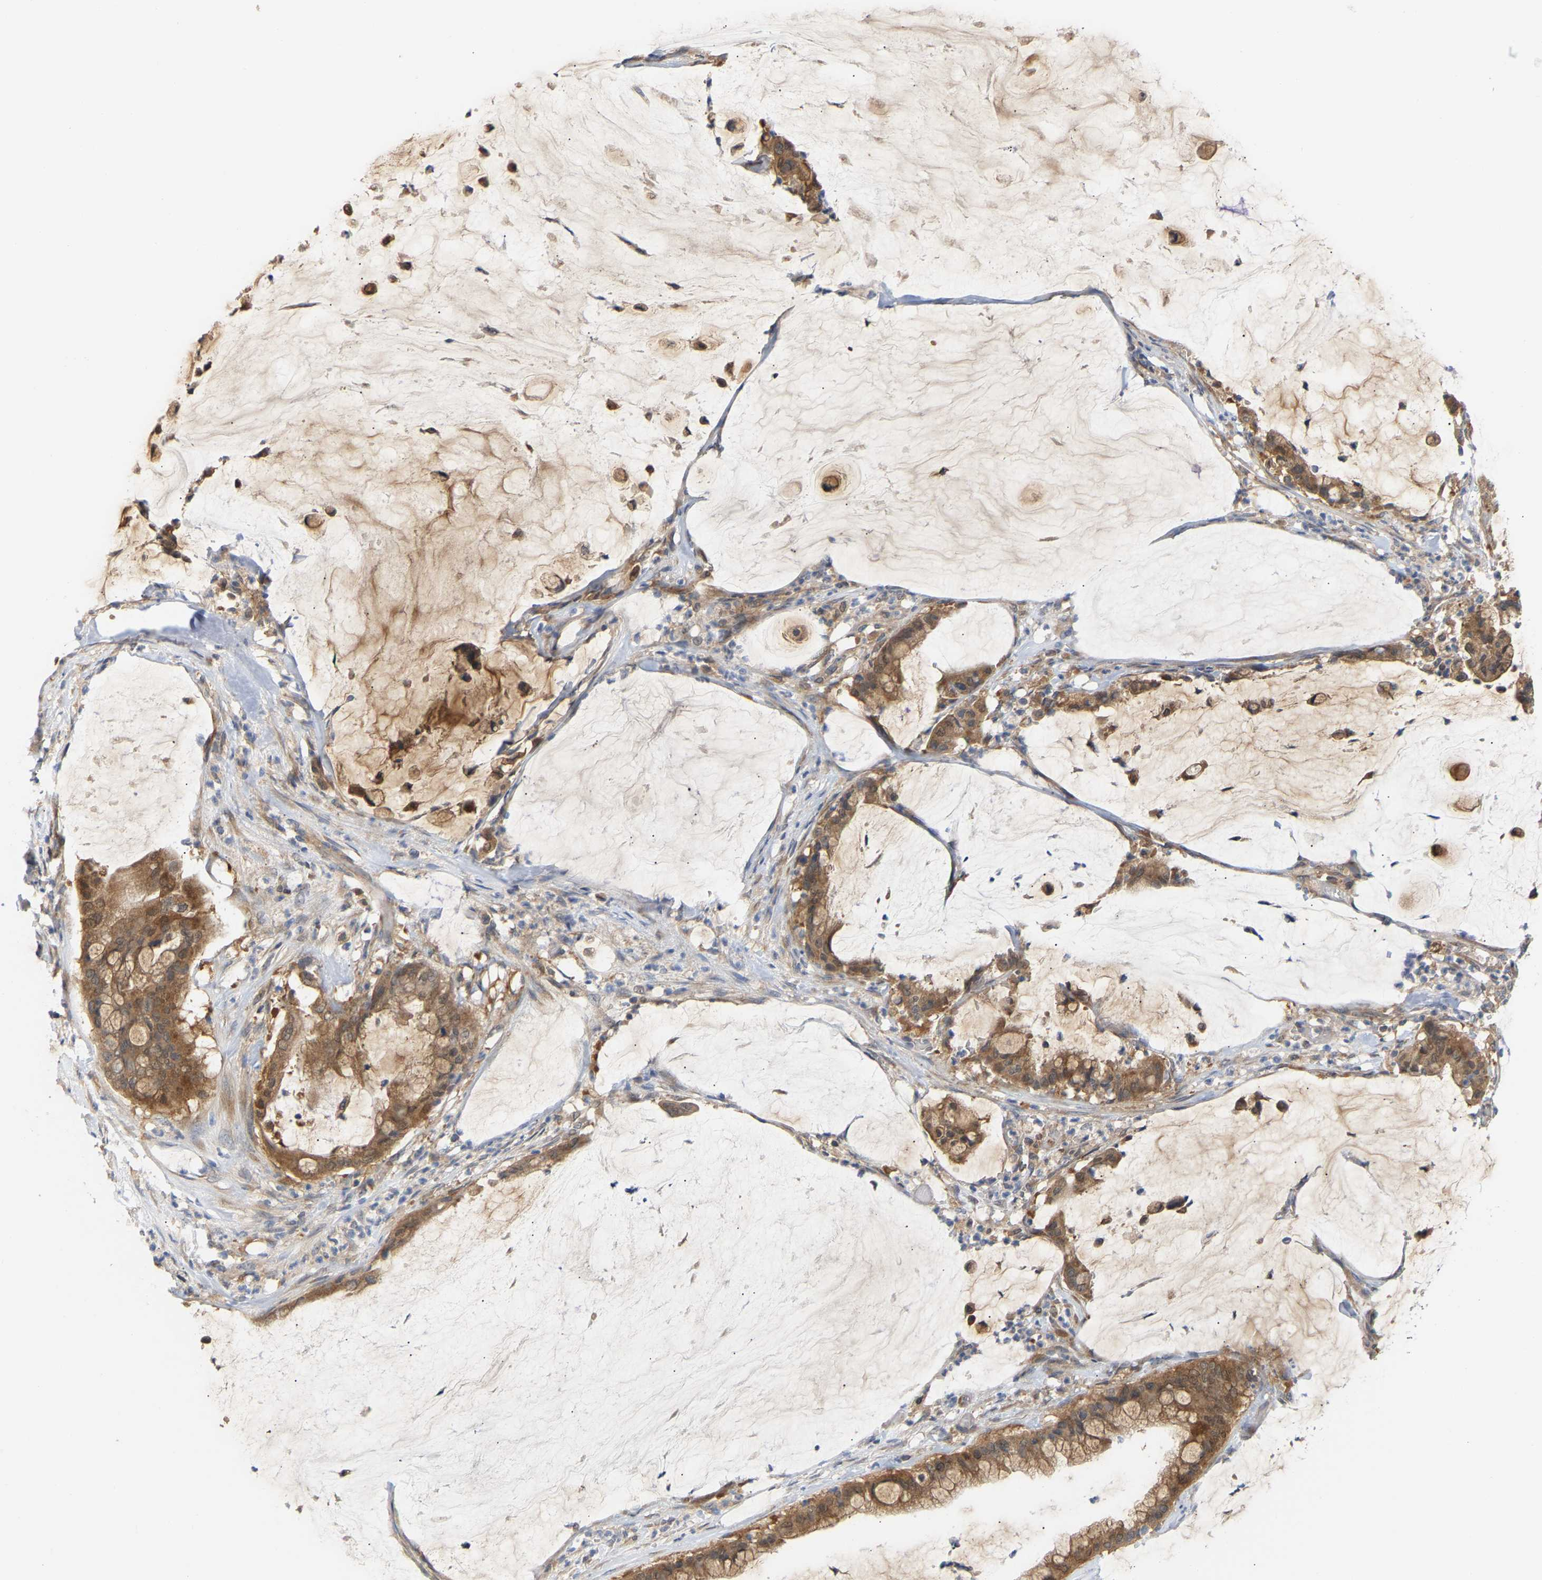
{"staining": {"intensity": "moderate", "quantity": ">75%", "location": "cytoplasmic/membranous"}, "tissue": "pancreatic cancer", "cell_type": "Tumor cells", "image_type": "cancer", "snomed": [{"axis": "morphology", "description": "Adenocarcinoma, NOS"}, {"axis": "topography", "description": "Pancreas"}], "caption": "About >75% of tumor cells in human pancreatic adenocarcinoma demonstrate moderate cytoplasmic/membranous protein expression as visualized by brown immunohistochemical staining.", "gene": "TPMT", "patient": {"sex": "male", "age": 41}}